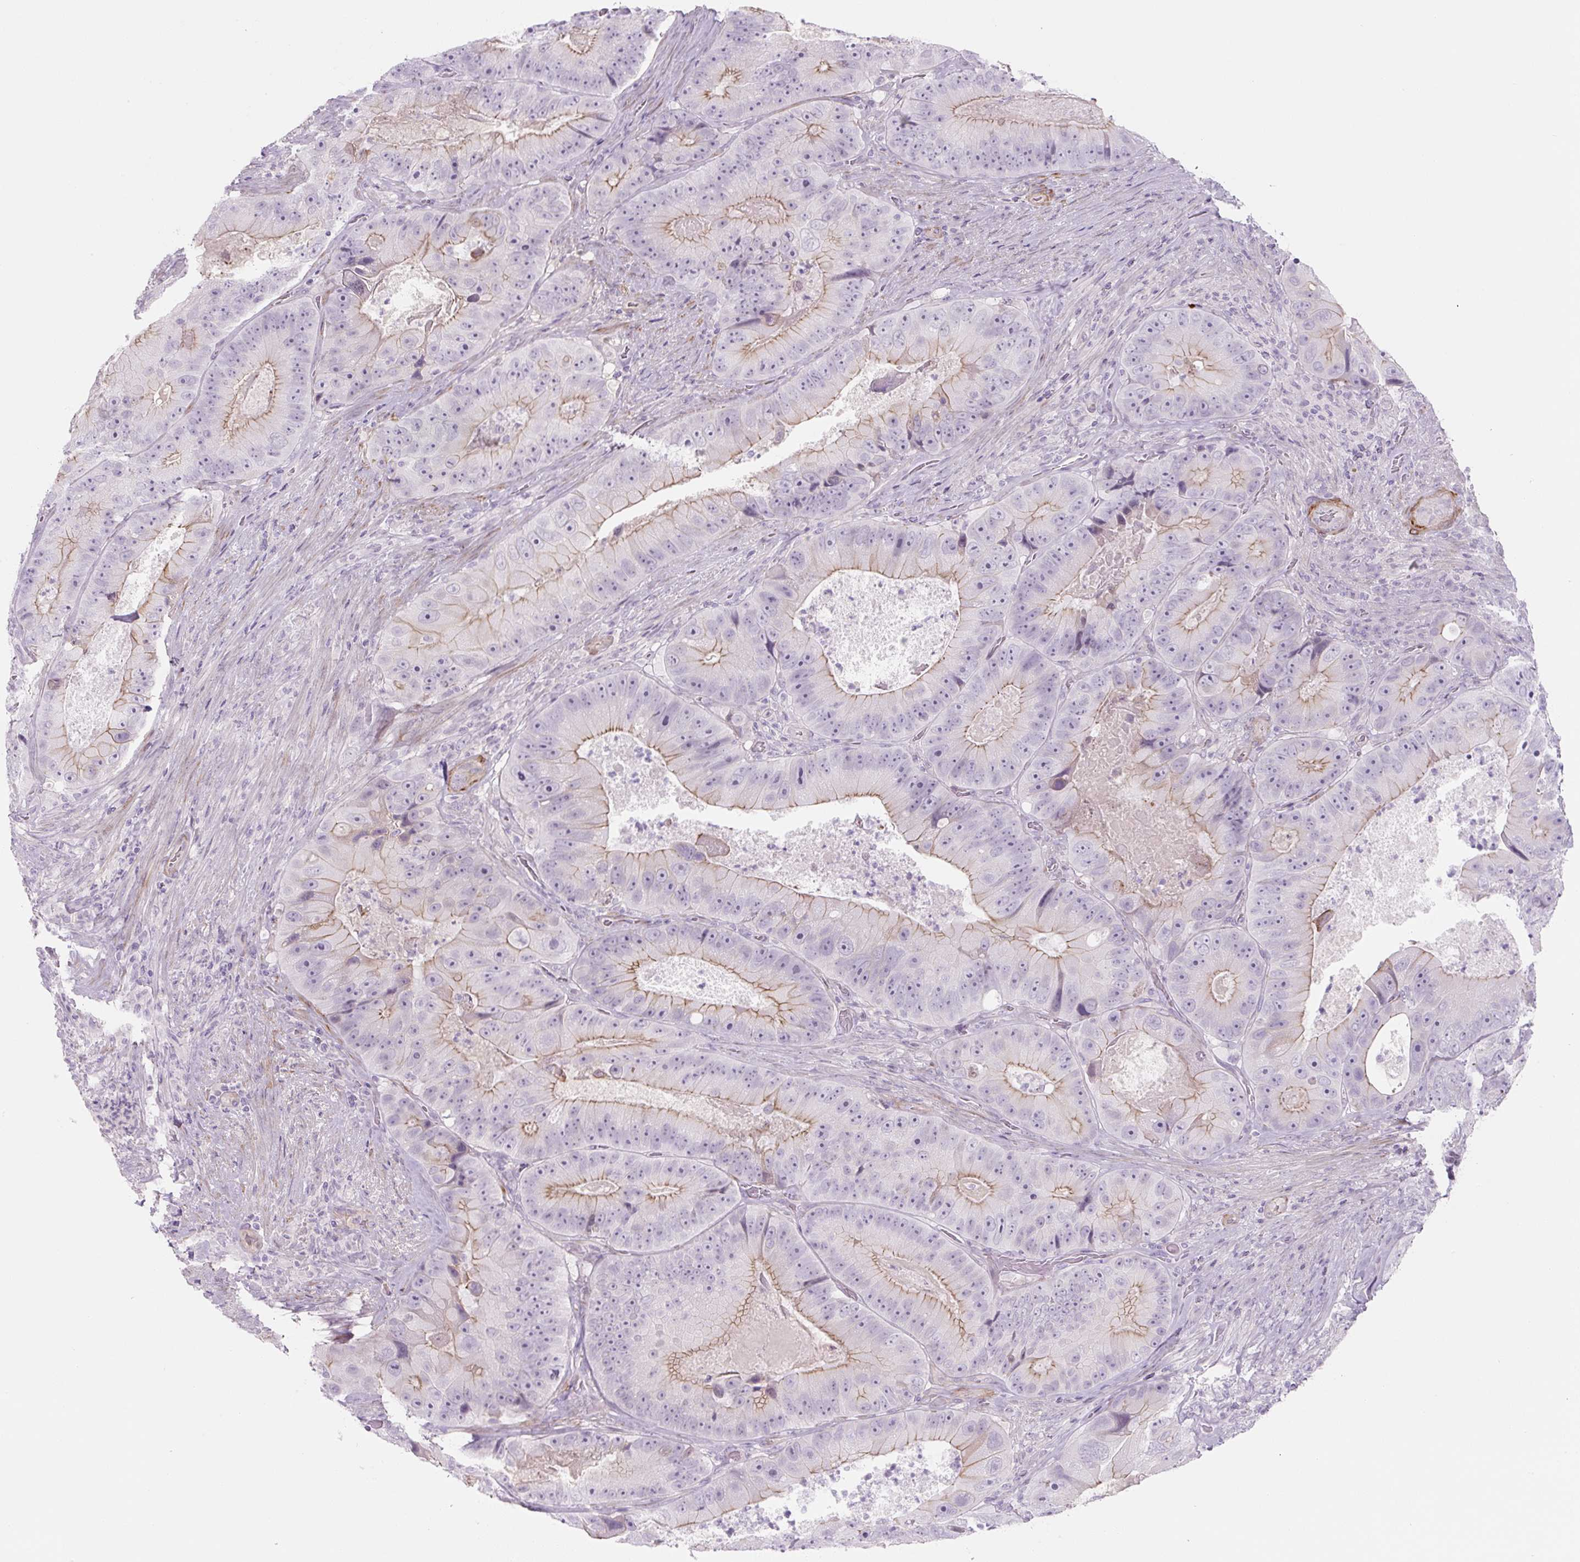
{"staining": {"intensity": "moderate", "quantity": ">75%", "location": "cytoplasmic/membranous"}, "tissue": "colorectal cancer", "cell_type": "Tumor cells", "image_type": "cancer", "snomed": [{"axis": "morphology", "description": "Adenocarcinoma, NOS"}, {"axis": "topography", "description": "Colon"}], "caption": "Tumor cells show medium levels of moderate cytoplasmic/membranous expression in approximately >75% of cells in human colorectal cancer.", "gene": "PRM1", "patient": {"sex": "female", "age": 86}}